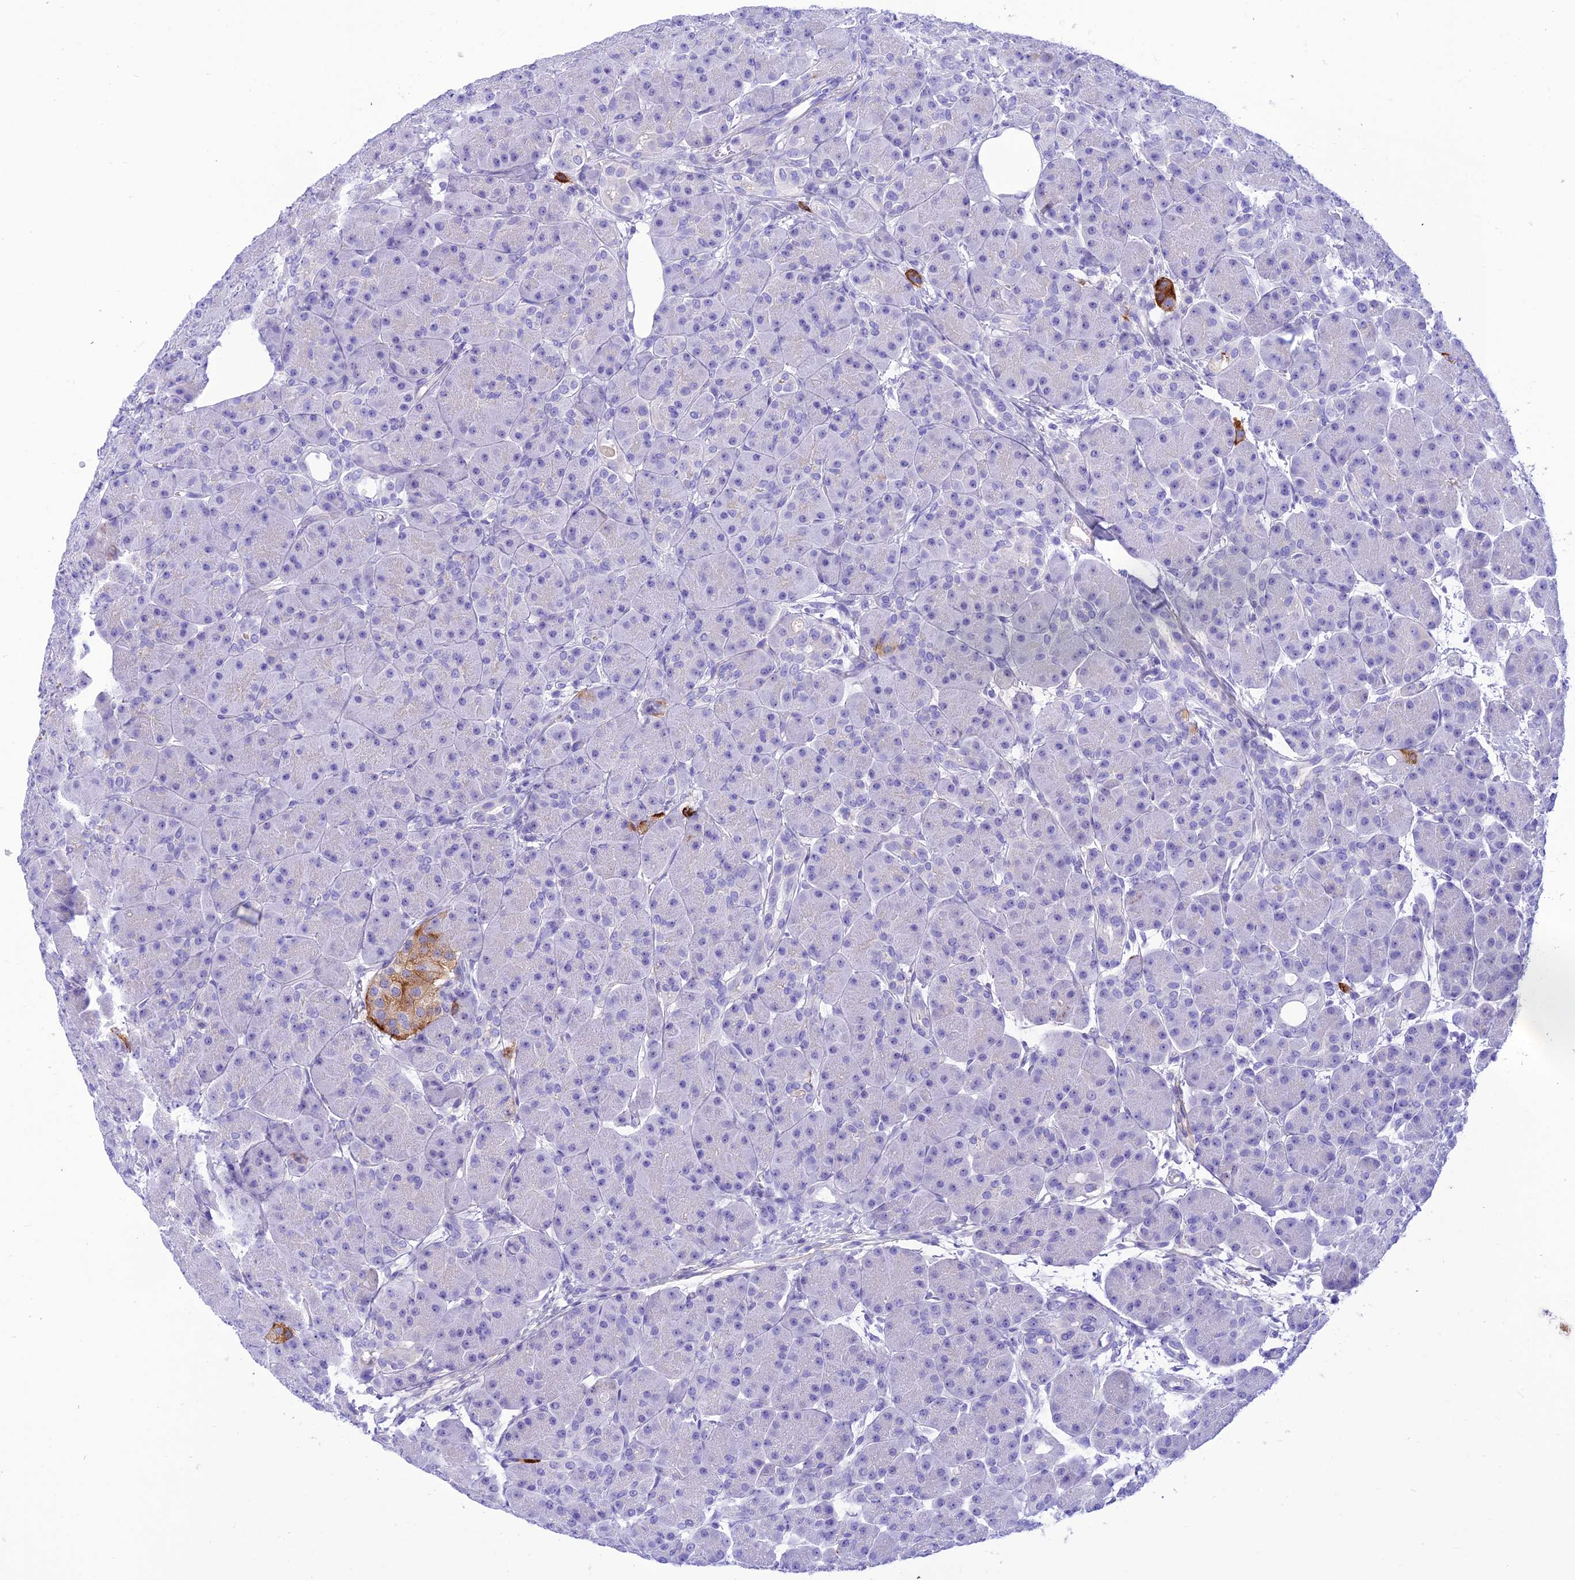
{"staining": {"intensity": "negative", "quantity": "none", "location": "none"}, "tissue": "pancreas", "cell_type": "Exocrine glandular cells", "image_type": "normal", "snomed": [{"axis": "morphology", "description": "Normal tissue, NOS"}, {"axis": "topography", "description": "Pancreas"}], "caption": "The immunohistochemistry micrograph has no significant expression in exocrine glandular cells of pancreas.", "gene": "PRNP", "patient": {"sex": "male", "age": 63}}